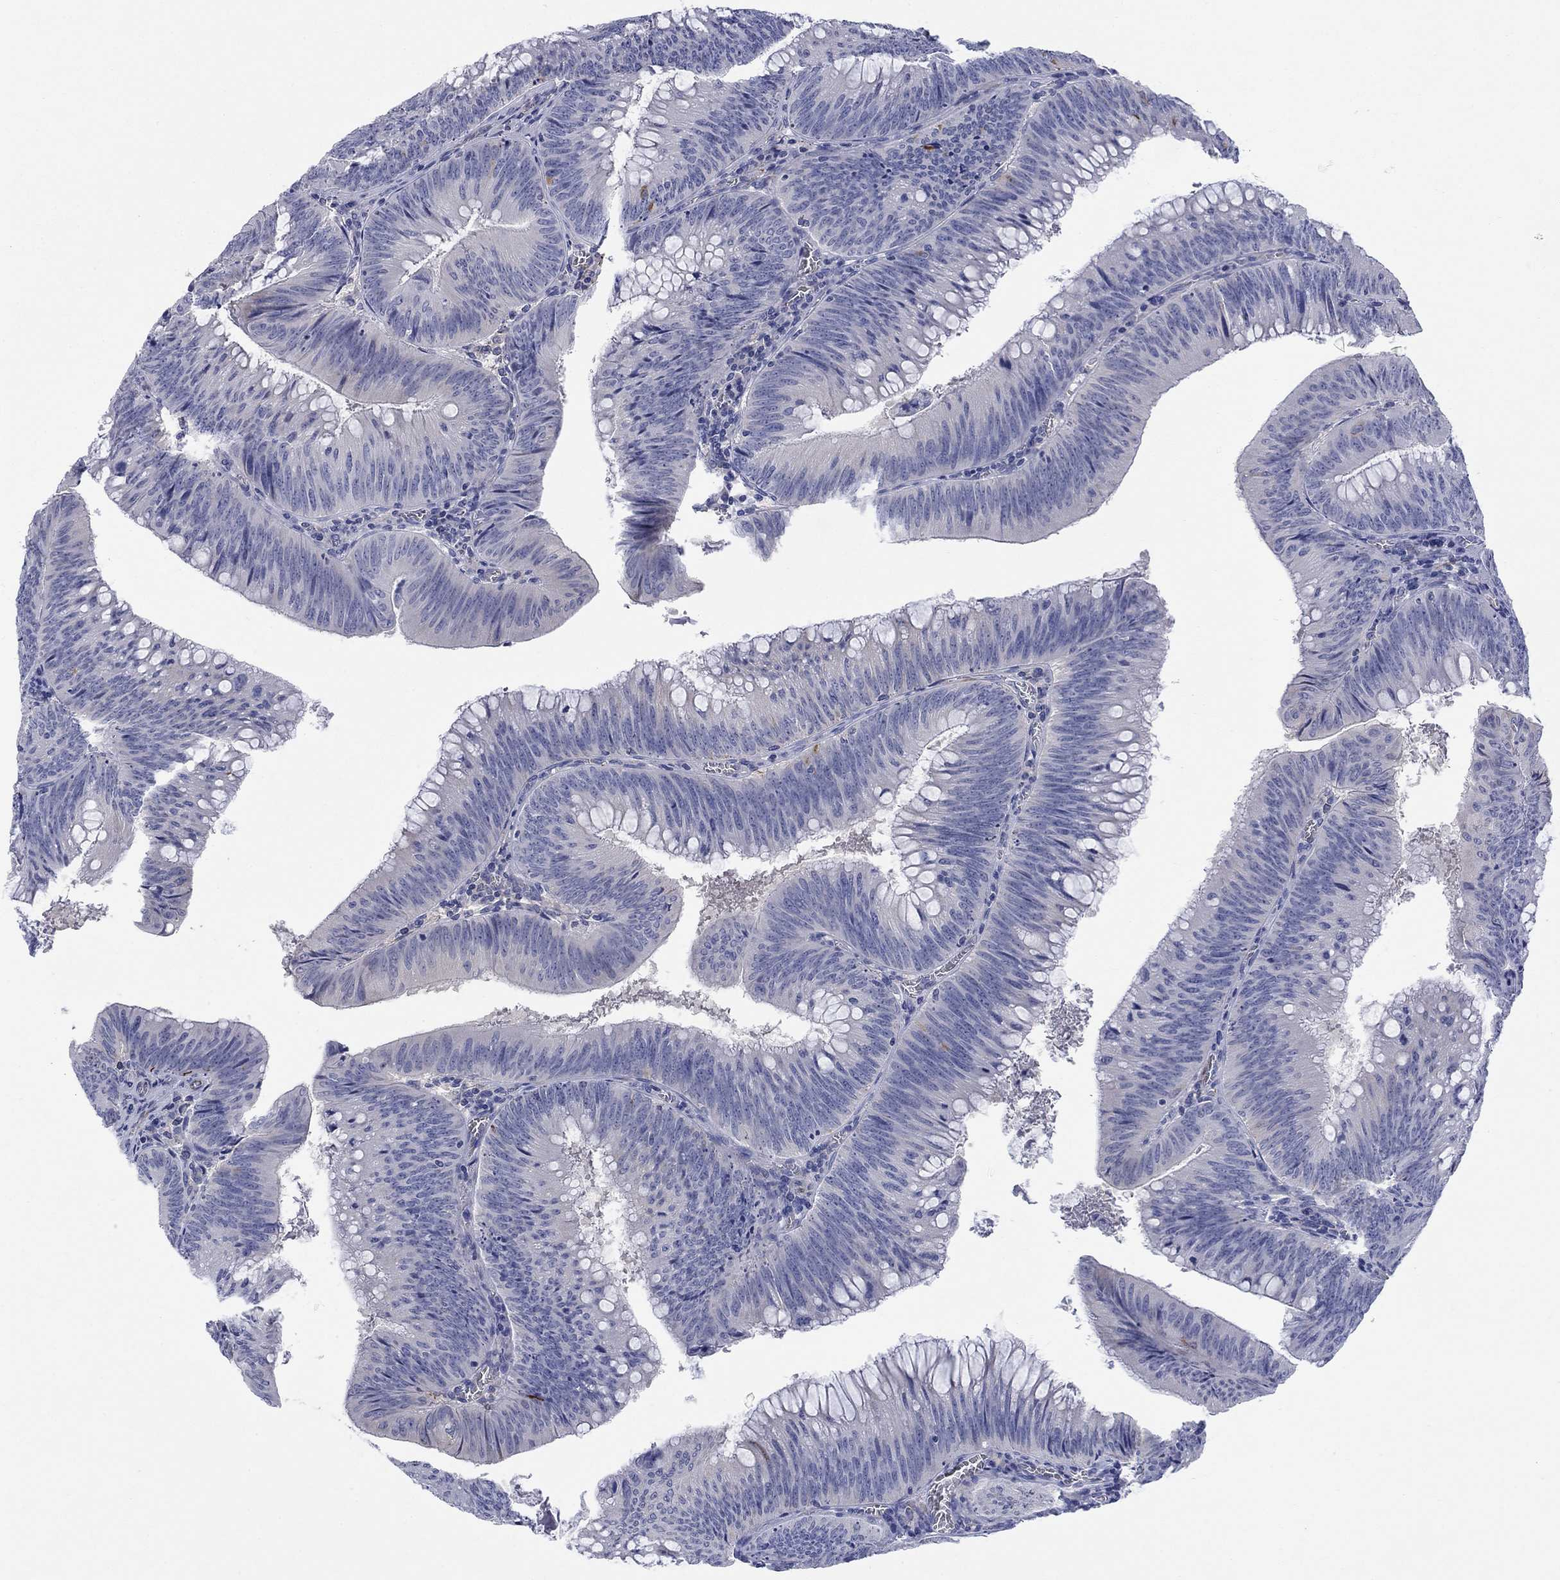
{"staining": {"intensity": "negative", "quantity": "none", "location": "none"}, "tissue": "colorectal cancer", "cell_type": "Tumor cells", "image_type": "cancer", "snomed": [{"axis": "morphology", "description": "Adenocarcinoma, NOS"}, {"axis": "topography", "description": "Rectum"}], "caption": "This is an IHC histopathology image of human adenocarcinoma (colorectal). There is no positivity in tumor cells.", "gene": "PTPRZ1", "patient": {"sex": "female", "age": 72}}